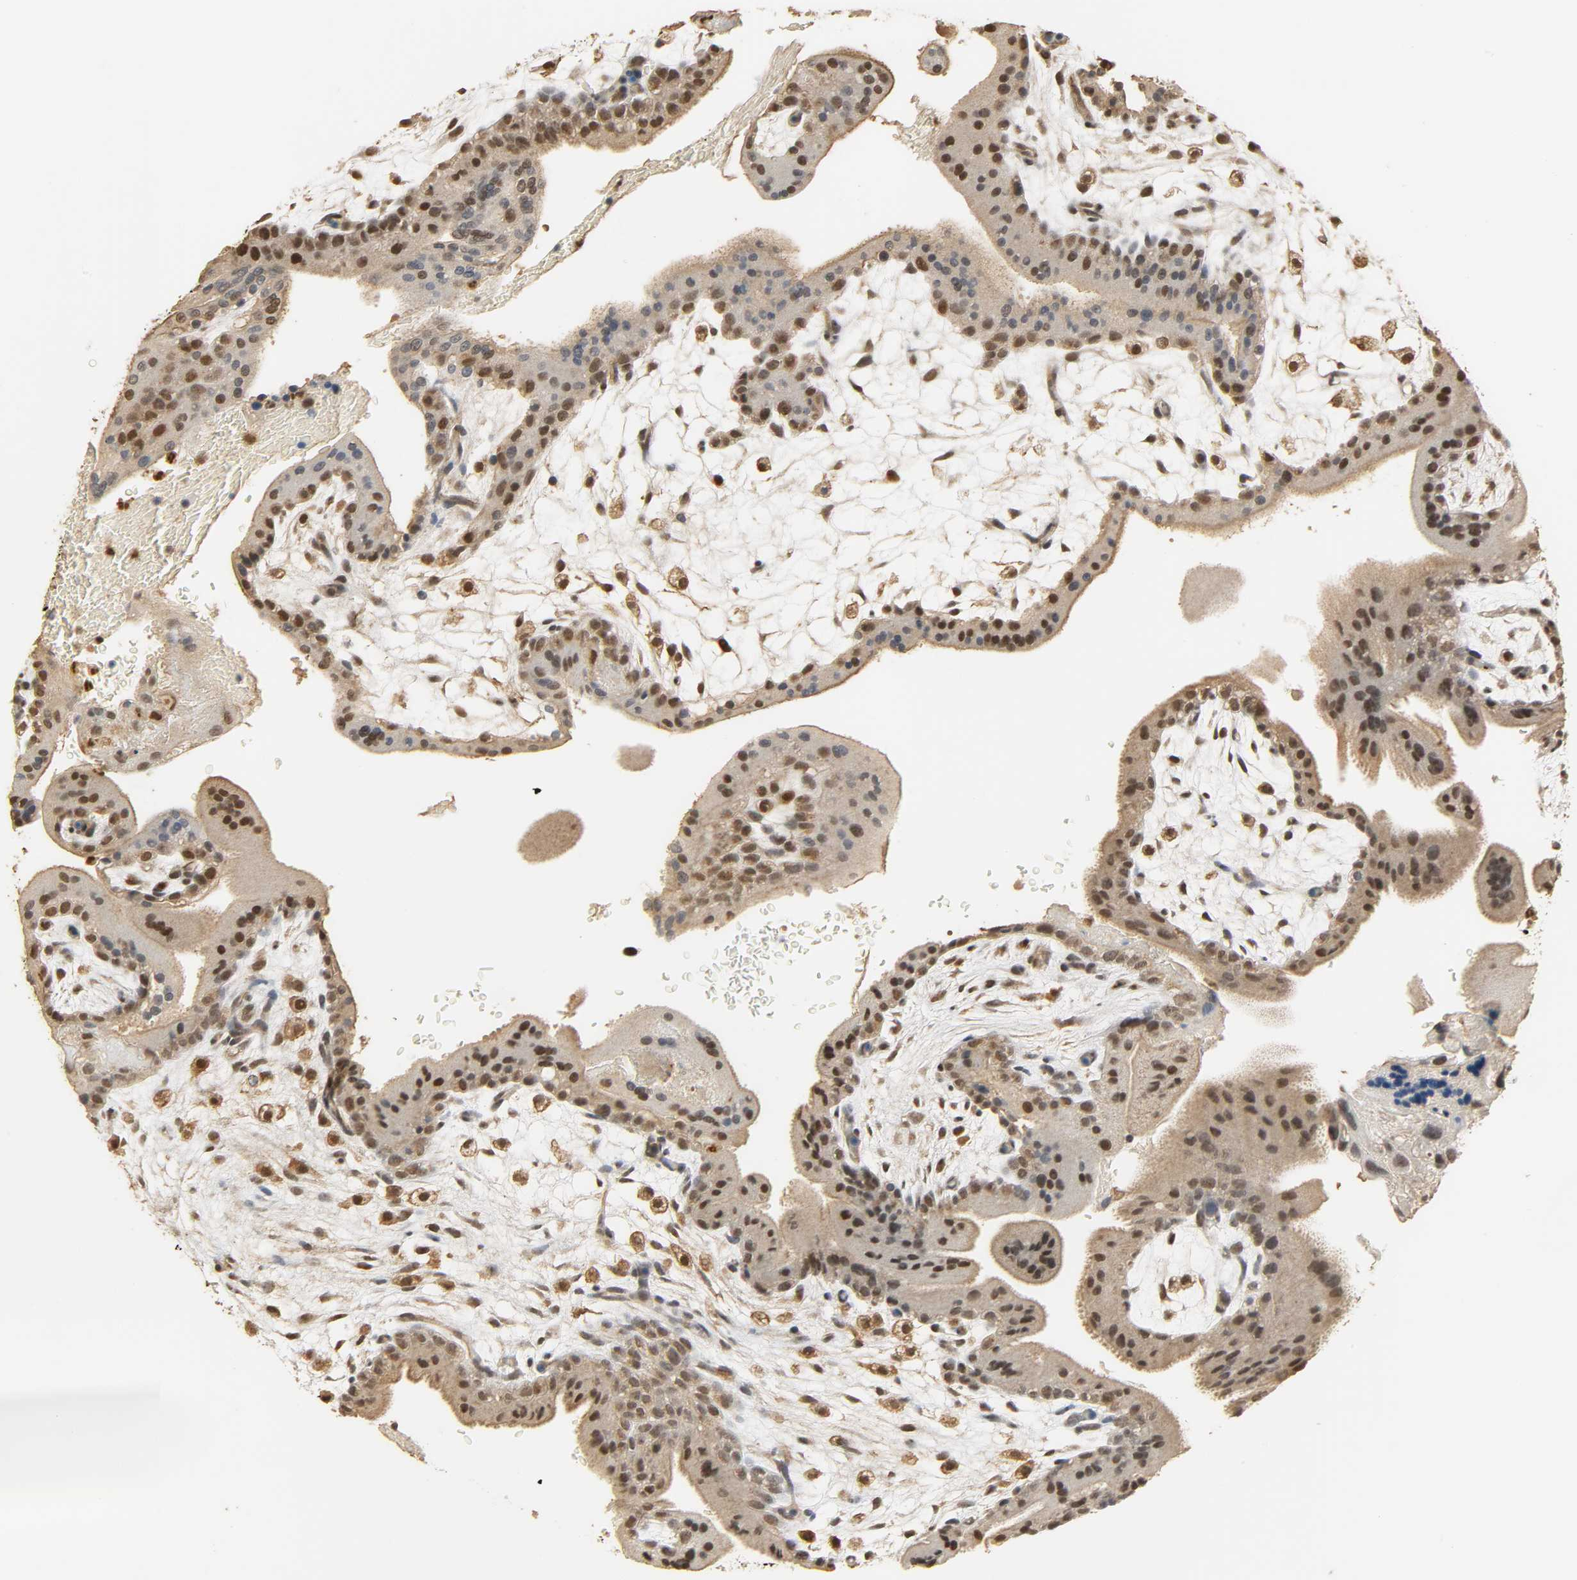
{"staining": {"intensity": "strong", "quantity": ">75%", "location": "nuclear"}, "tissue": "placenta", "cell_type": "Trophoblastic cells", "image_type": "normal", "snomed": [{"axis": "morphology", "description": "Normal tissue, NOS"}, {"axis": "topography", "description": "Placenta"}], "caption": "Trophoblastic cells display high levels of strong nuclear positivity in approximately >75% of cells in unremarkable human placenta. (Brightfield microscopy of DAB IHC at high magnification).", "gene": "ZFPM2", "patient": {"sex": "female", "age": 35}}